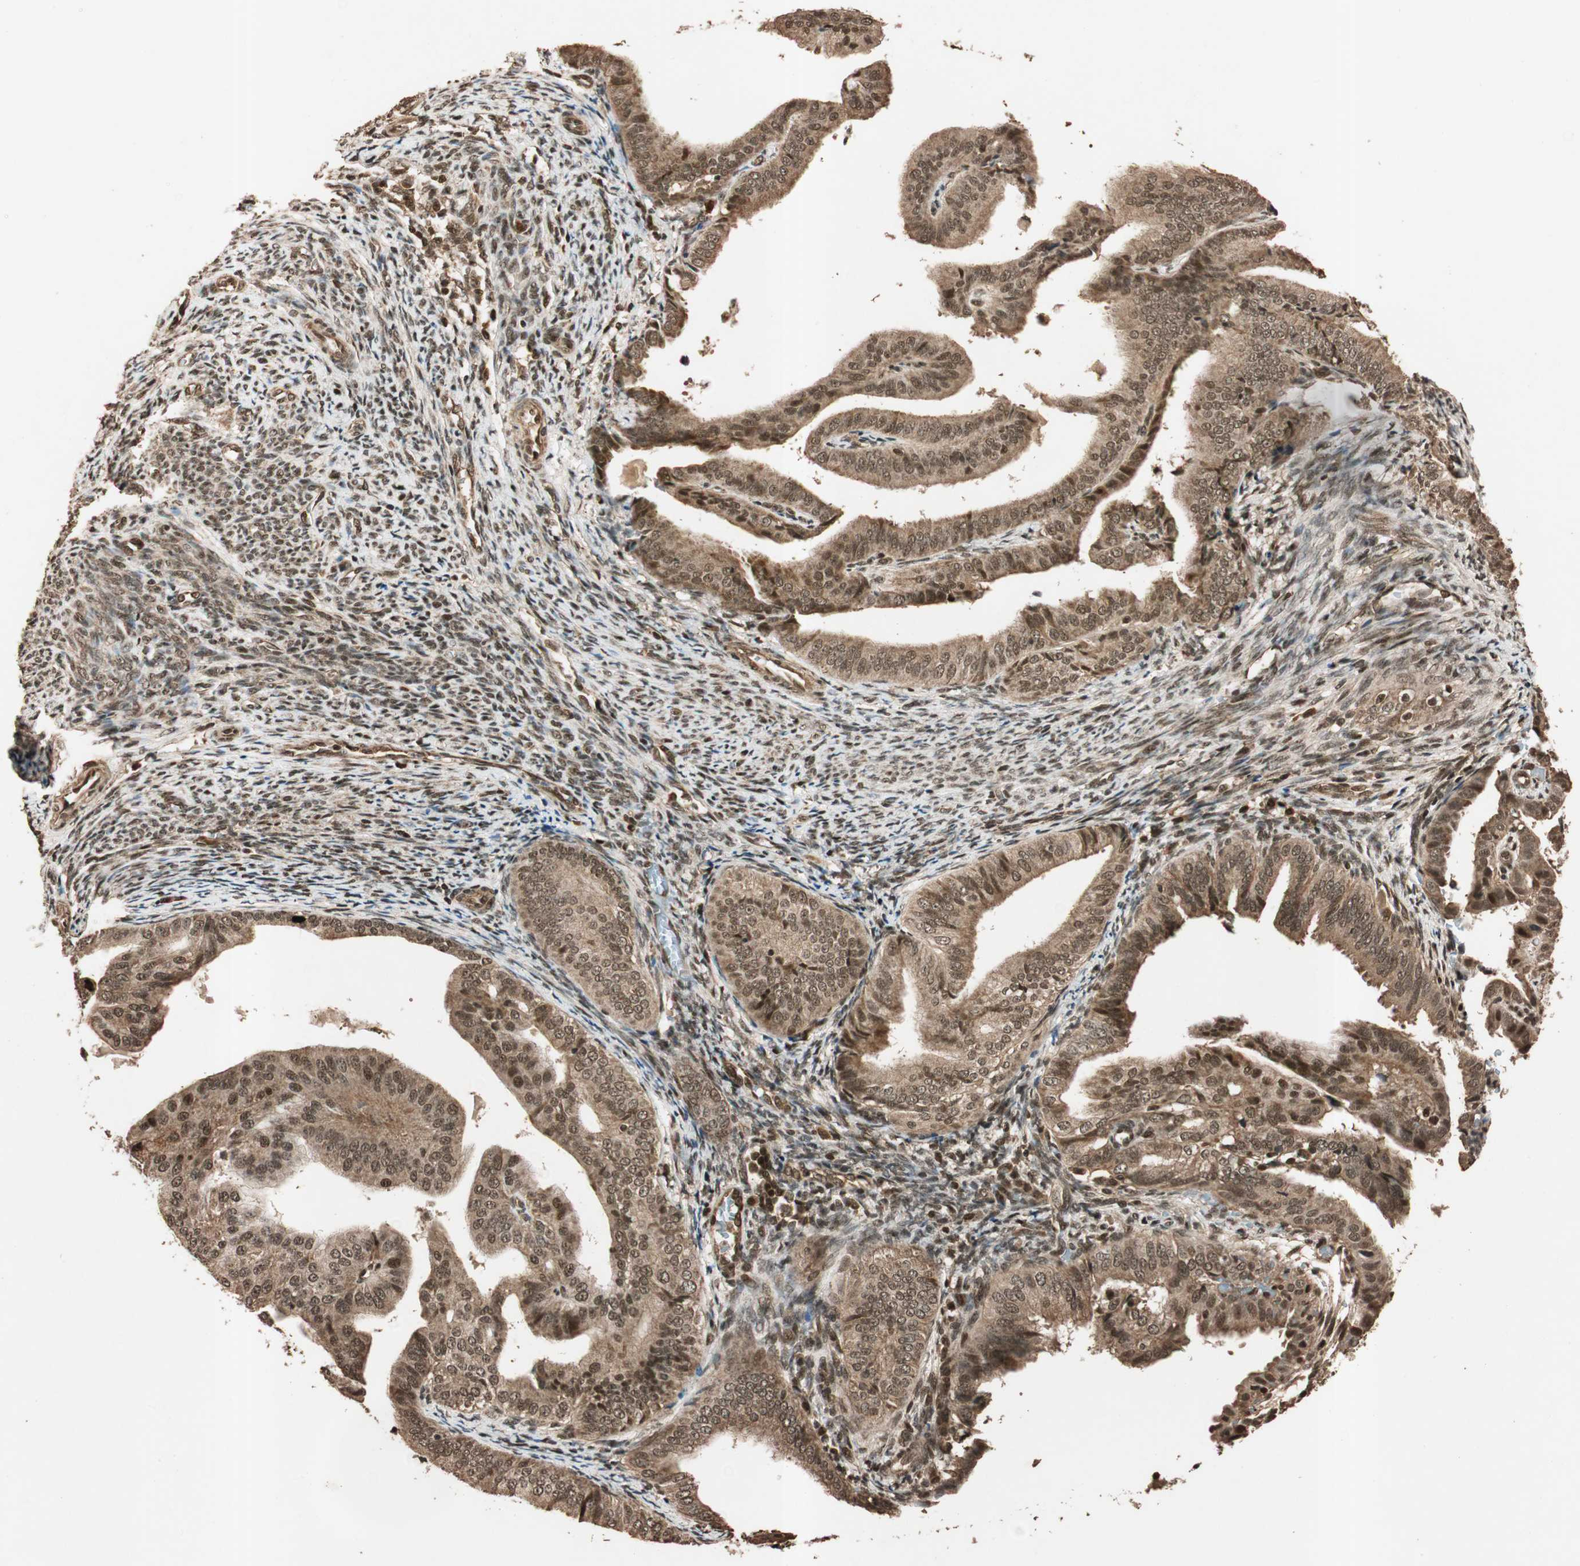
{"staining": {"intensity": "moderate", "quantity": ">75%", "location": "cytoplasmic/membranous"}, "tissue": "endometrial cancer", "cell_type": "Tumor cells", "image_type": "cancer", "snomed": [{"axis": "morphology", "description": "Adenocarcinoma, NOS"}, {"axis": "topography", "description": "Endometrium"}], "caption": "DAB immunohistochemical staining of human adenocarcinoma (endometrial) exhibits moderate cytoplasmic/membranous protein expression in about >75% of tumor cells.", "gene": "ALKBH5", "patient": {"sex": "female", "age": 58}}